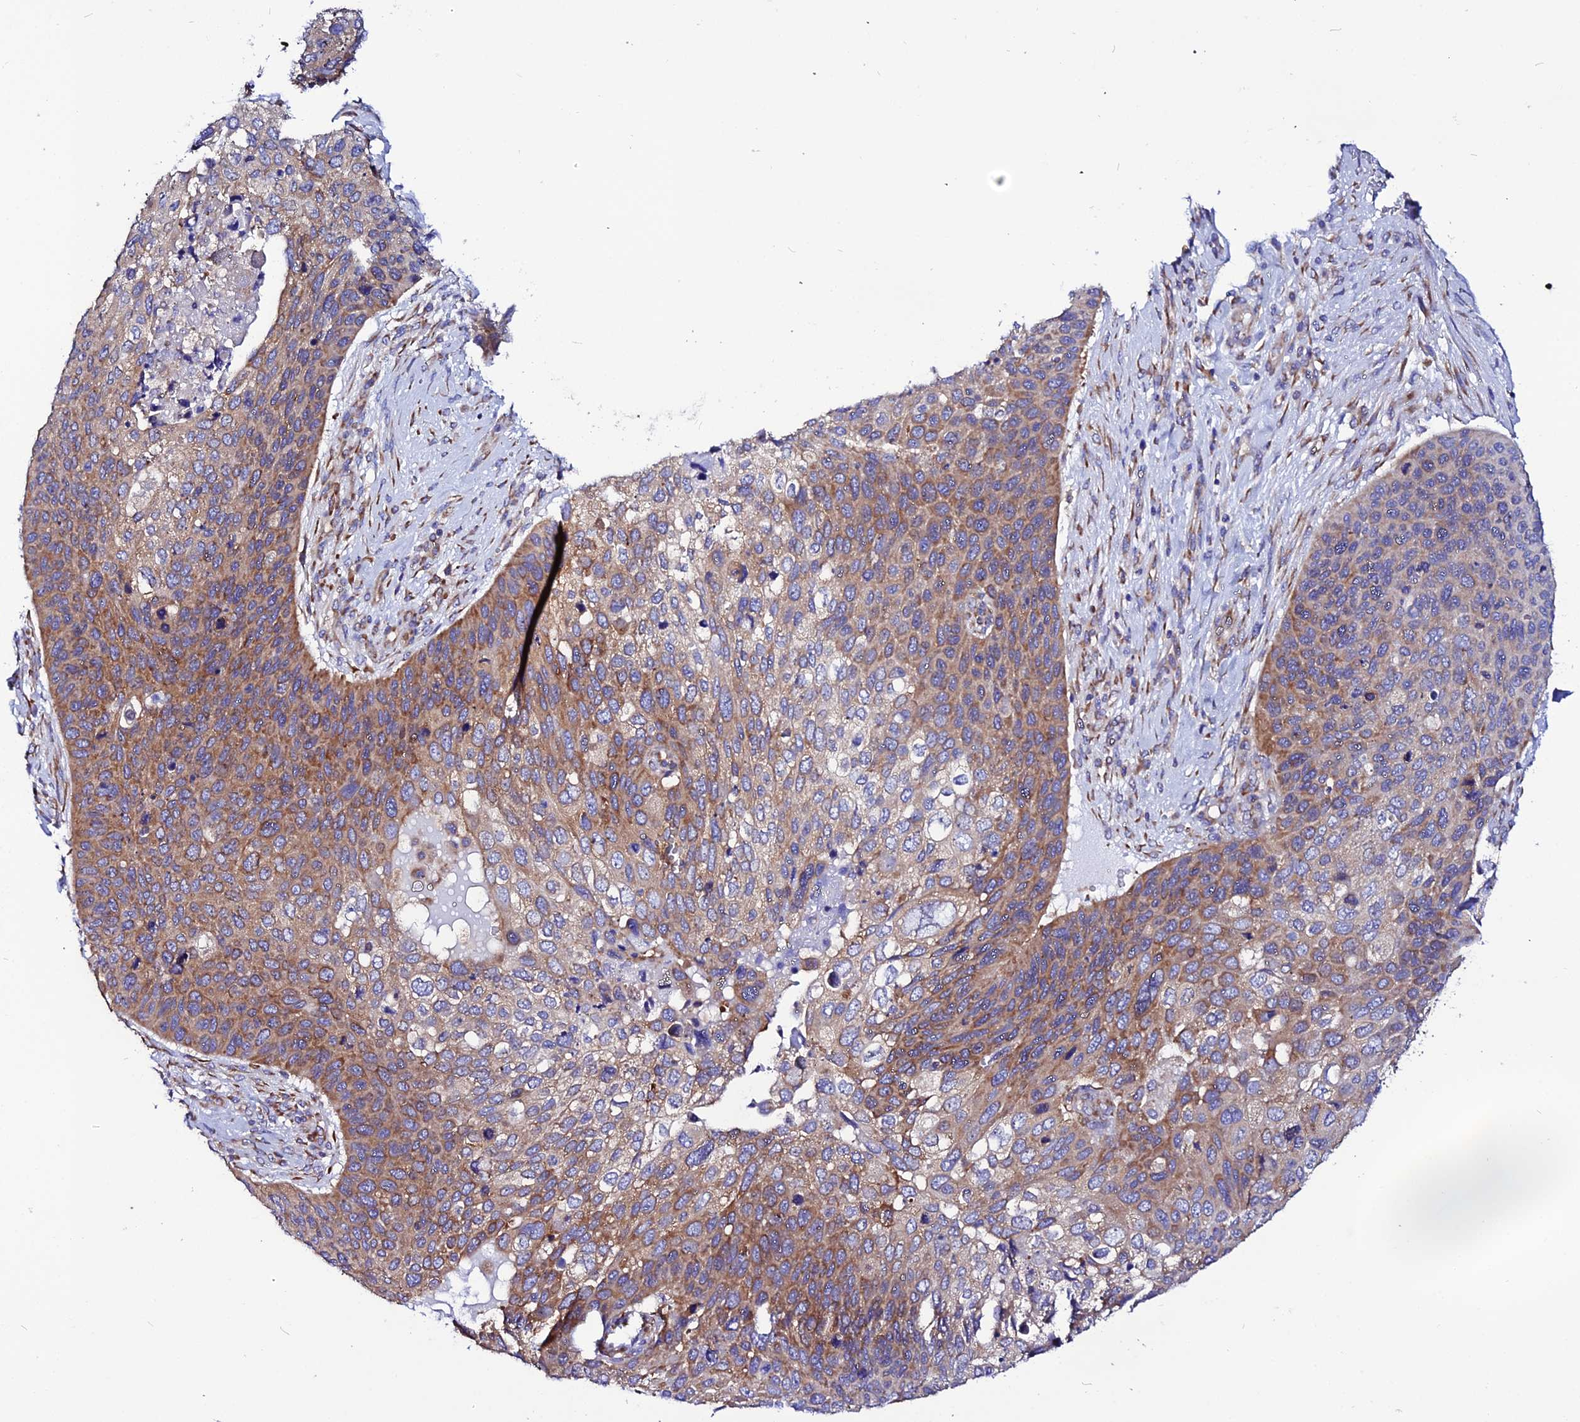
{"staining": {"intensity": "moderate", "quantity": ">75%", "location": "cytoplasmic/membranous"}, "tissue": "skin cancer", "cell_type": "Tumor cells", "image_type": "cancer", "snomed": [{"axis": "morphology", "description": "Basal cell carcinoma"}, {"axis": "topography", "description": "Skin"}], "caption": "IHC staining of basal cell carcinoma (skin), which exhibits medium levels of moderate cytoplasmic/membranous staining in approximately >75% of tumor cells indicating moderate cytoplasmic/membranous protein expression. The staining was performed using DAB (brown) for protein detection and nuclei were counterstained in hematoxylin (blue).", "gene": "EEF1G", "patient": {"sex": "female", "age": 74}}